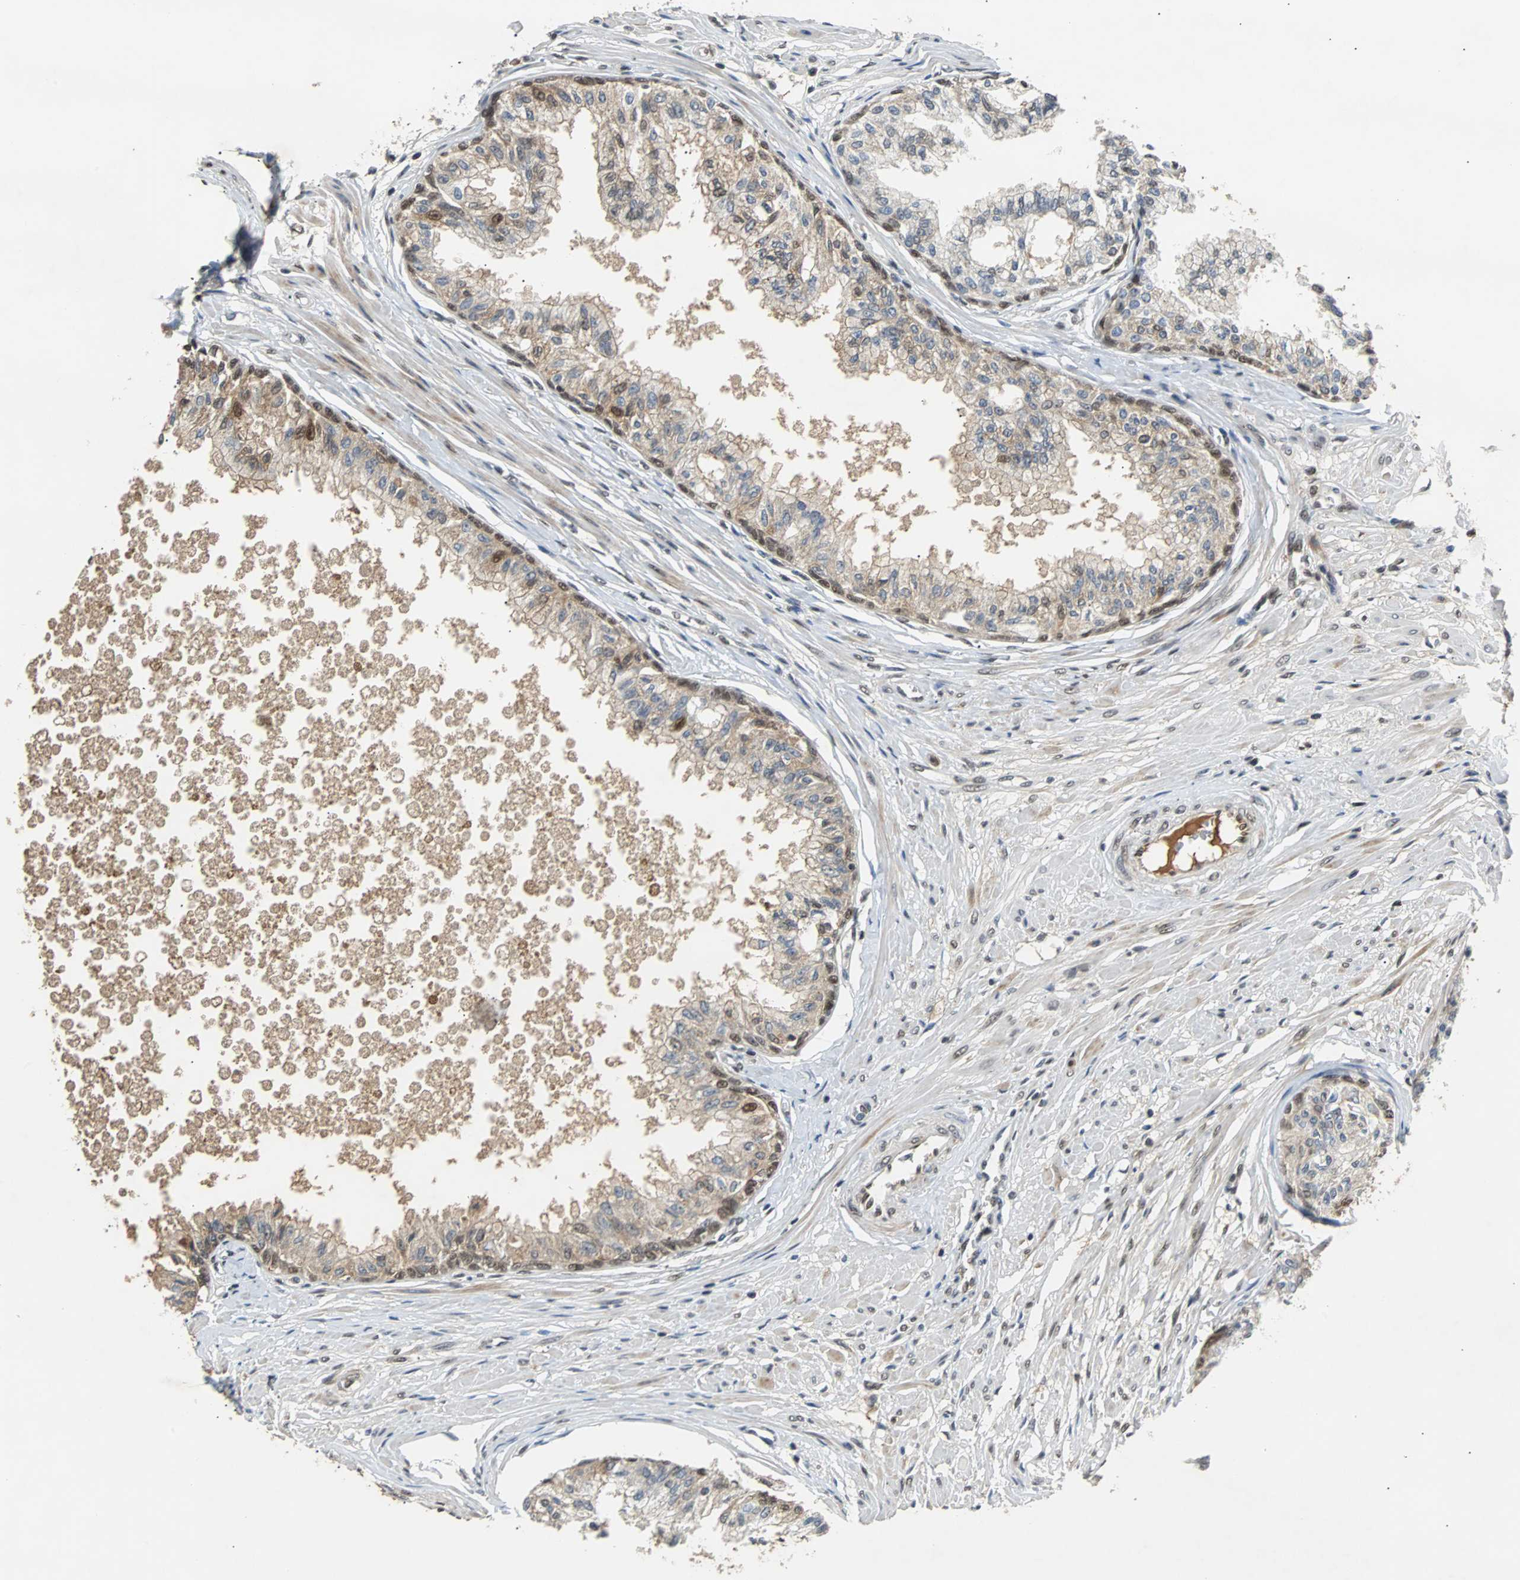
{"staining": {"intensity": "moderate", "quantity": ">75%", "location": "nuclear"}, "tissue": "prostate", "cell_type": "Glandular cells", "image_type": "normal", "snomed": [{"axis": "morphology", "description": "Normal tissue, NOS"}, {"axis": "topography", "description": "Prostate"}, {"axis": "topography", "description": "Seminal veicle"}], "caption": "The immunohistochemical stain labels moderate nuclear positivity in glandular cells of benign prostate. The staining is performed using DAB brown chromogen to label protein expression. The nuclei are counter-stained blue using hematoxylin.", "gene": "PHC1", "patient": {"sex": "male", "age": 60}}